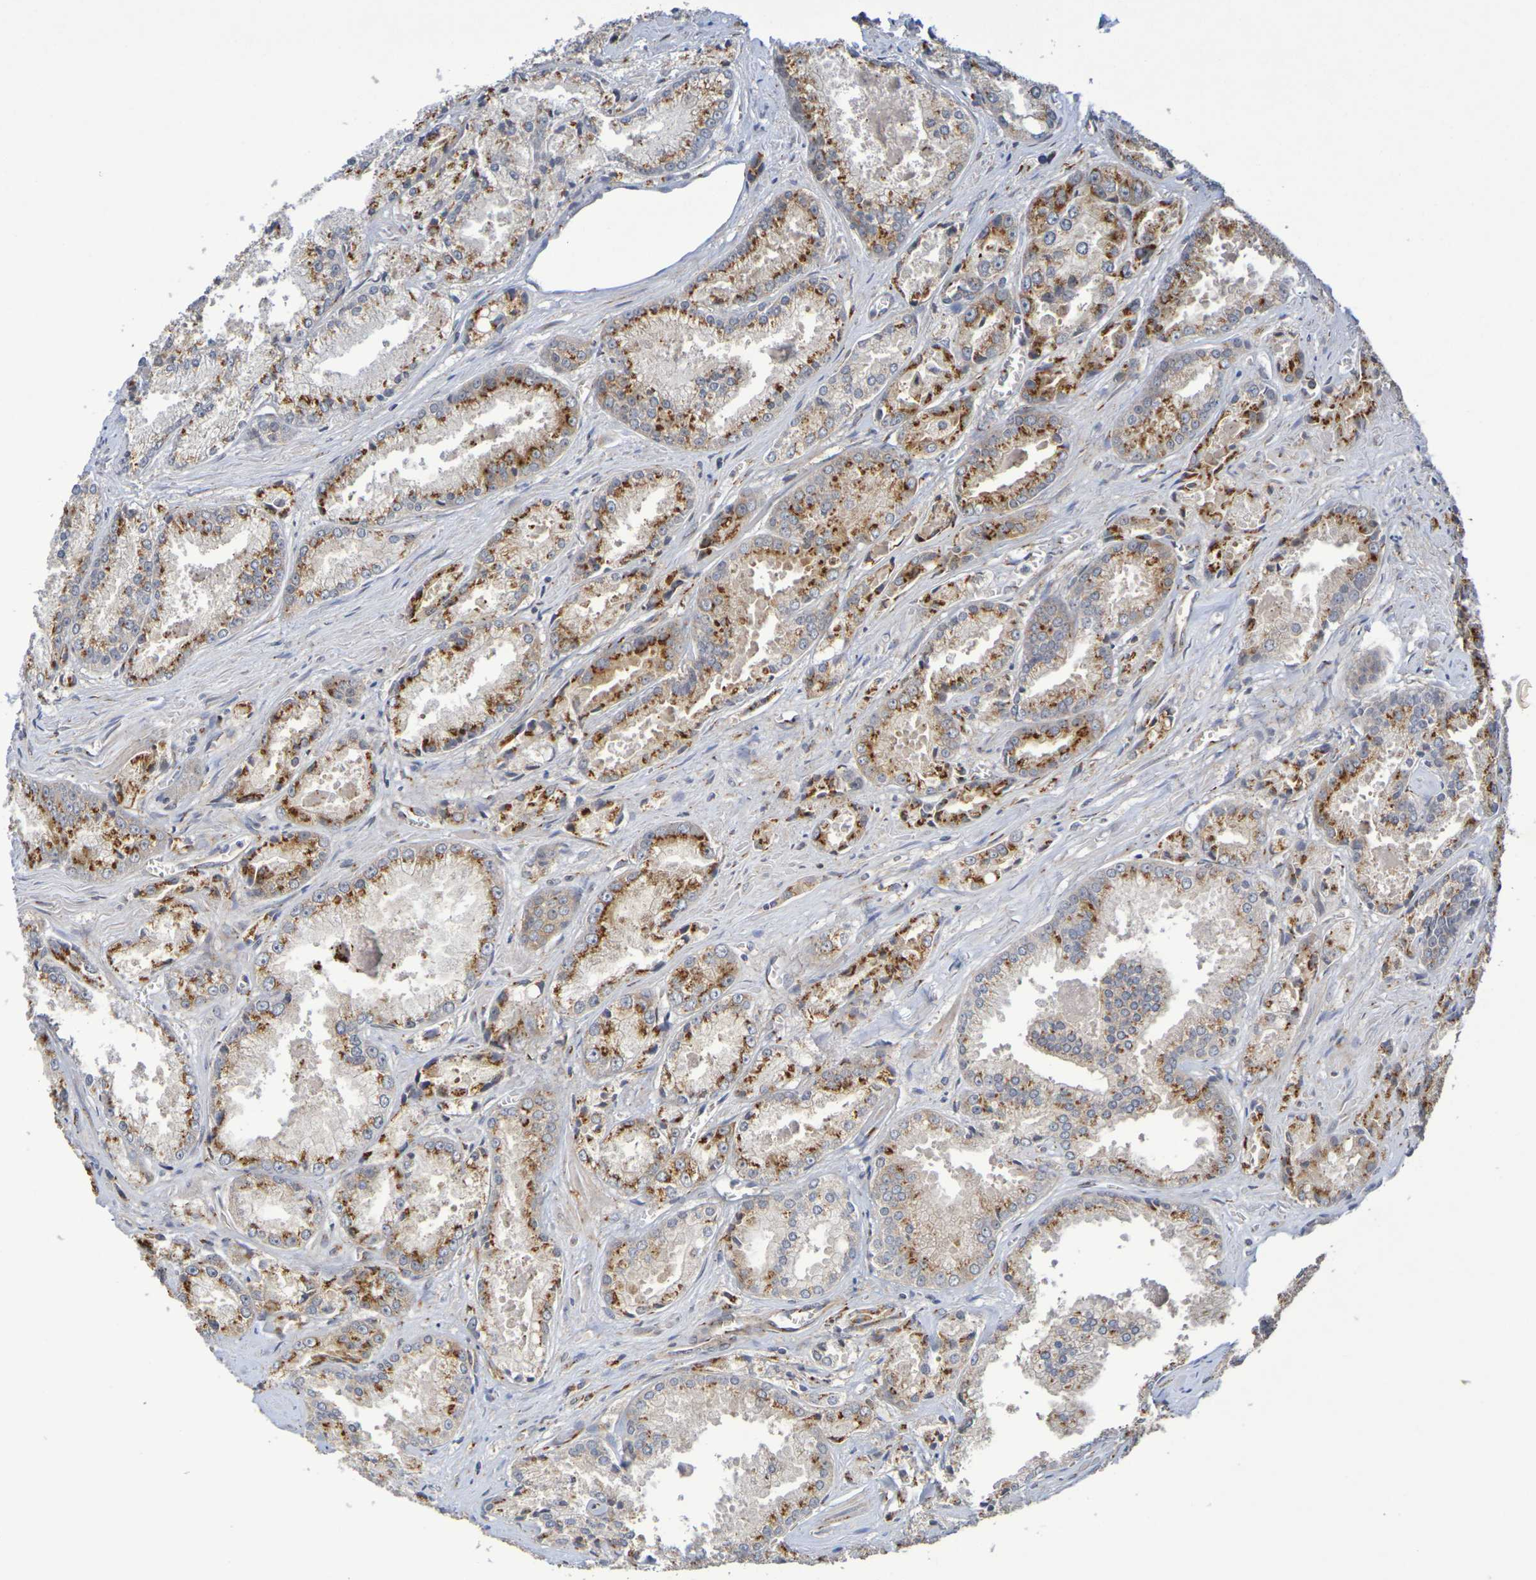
{"staining": {"intensity": "moderate", "quantity": ">75%", "location": "cytoplasmic/membranous"}, "tissue": "prostate cancer", "cell_type": "Tumor cells", "image_type": "cancer", "snomed": [{"axis": "morphology", "description": "Adenocarcinoma, Low grade"}, {"axis": "topography", "description": "Prostate"}], "caption": "Prostate adenocarcinoma (low-grade) stained for a protein exhibits moderate cytoplasmic/membranous positivity in tumor cells. (DAB (3,3'-diaminobenzidine) IHC with brightfield microscopy, high magnification).", "gene": "DCP2", "patient": {"sex": "male", "age": 64}}